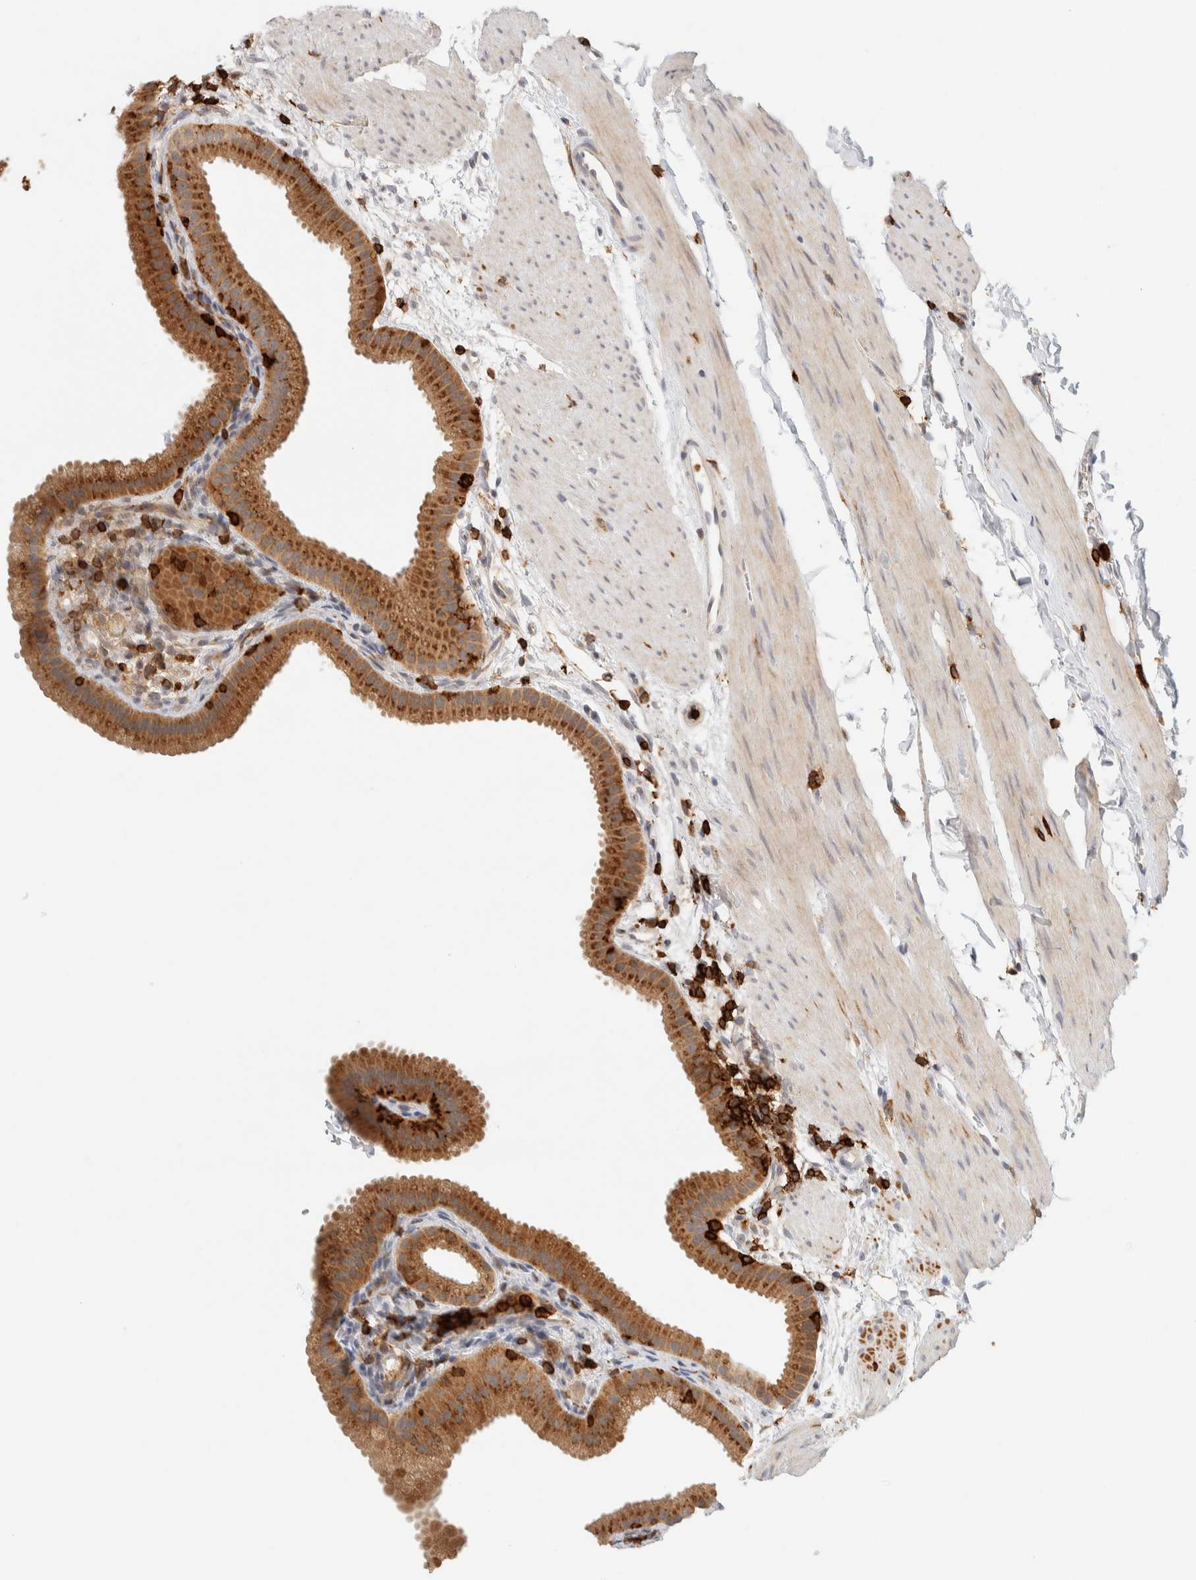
{"staining": {"intensity": "strong", "quantity": ">75%", "location": "cytoplasmic/membranous"}, "tissue": "gallbladder", "cell_type": "Glandular cells", "image_type": "normal", "snomed": [{"axis": "morphology", "description": "Normal tissue, NOS"}, {"axis": "topography", "description": "Gallbladder"}], "caption": "A brown stain labels strong cytoplasmic/membranous positivity of a protein in glandular cells of benign gallbladder. (Brightfield microscopy of DAB IHC at high magnification).", "gene": "RUNDC1", "patient": {"sex": "female", "age": 64}}